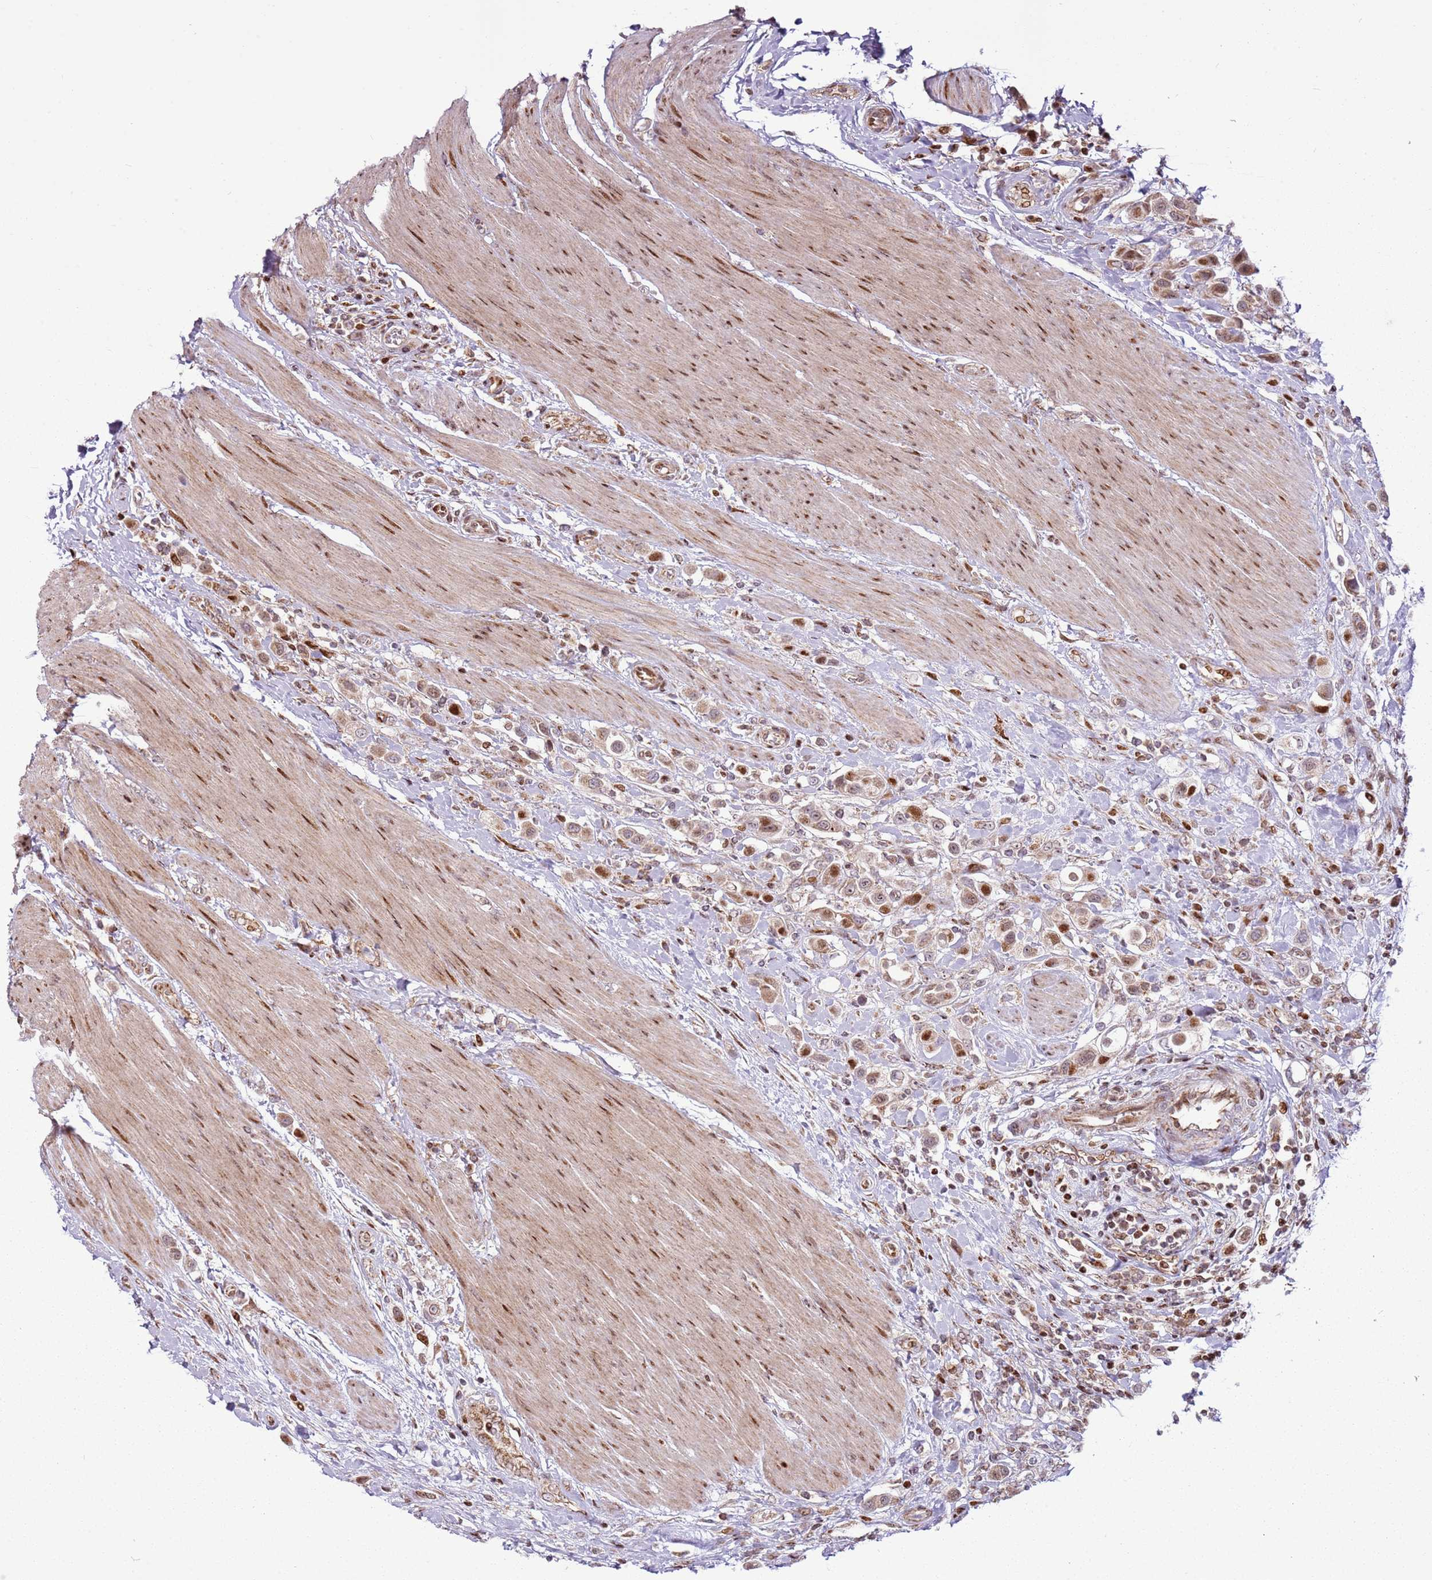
{"staining": {"intensity": "moderate", "quantity": ">75%", "location": "nuclear"}, "tissue": "urothelial cancer", "cell_type": "Tumor cells", "image_type": "cancer", "snomed": [{"axis": "morphology", "description": "Urothelial carcinoma, High grade"}, {"axis": "topography", "description": "Urinary bladder"}], "caption": "DAB (3,3'-diaminobenzidine) immunohistochemical staining of human high-grade urothelial carcinoma exhibits moderate nuclear protein staining in approximately >75% of tumor cells.", "gene": "PCTP", "patient": {"sex": "male", "age": 50}}